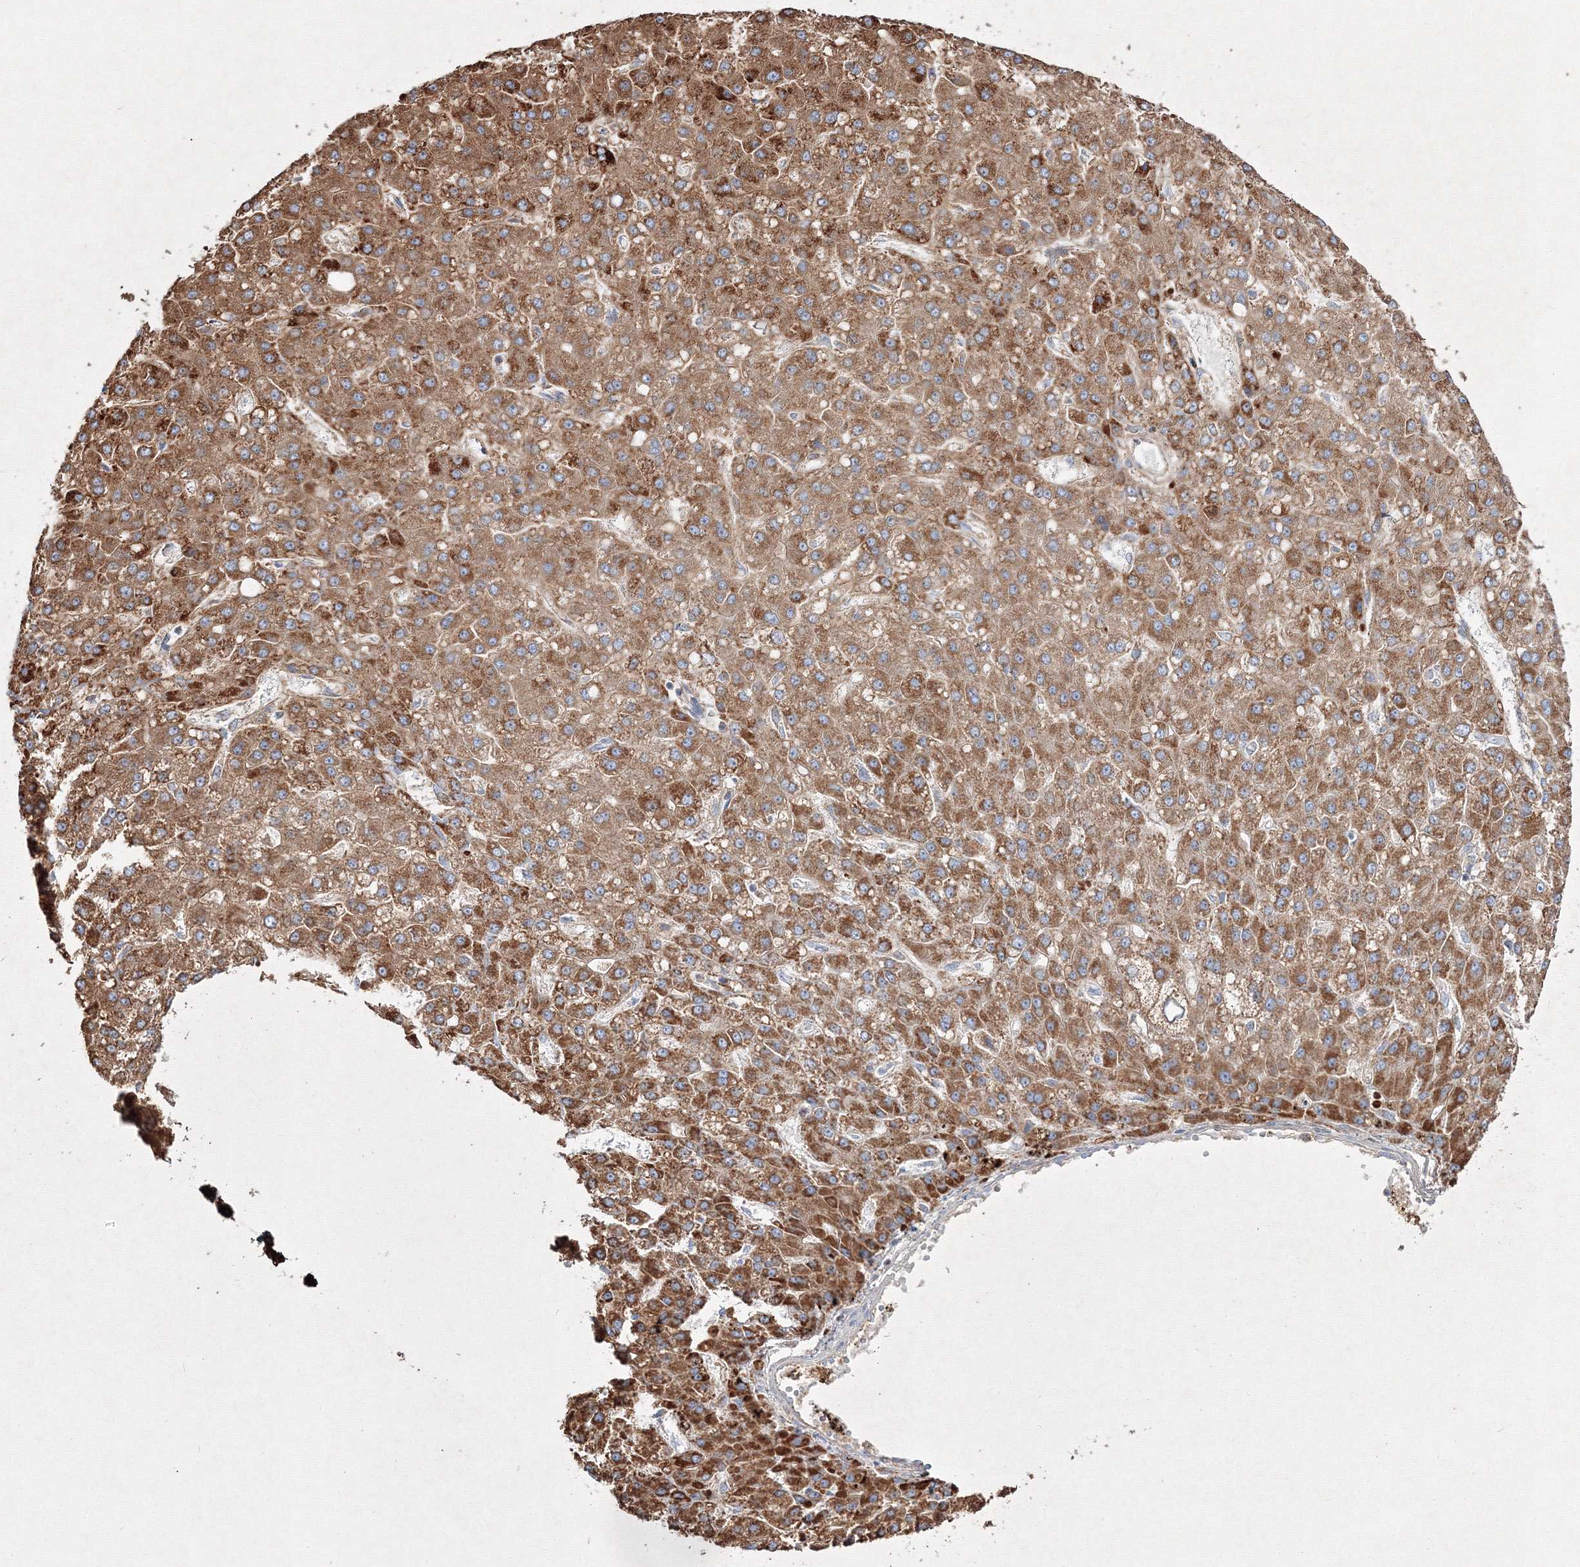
{"staining": {"intensity": "moderate", "quantity": ">75%", "location": "cytoplasmic/membranous"}, "tissue": "liver cancer", "cell_type": "Tumor cells", "image_type": "cancer", "snomed": [{"axis": "morphology", "description": "Carcinoma, Hepatocellular, NOS"}, {"axis": "topography", "description": "Liver"}], "caption": "Protein staining reveals moderate cytoplasmic/membranous positivity in about >75% of tumor cells in hepatocellular carcinoma (liver).", "gene": "IGSF9", "patient": {"sex": "male", "age": 67}}